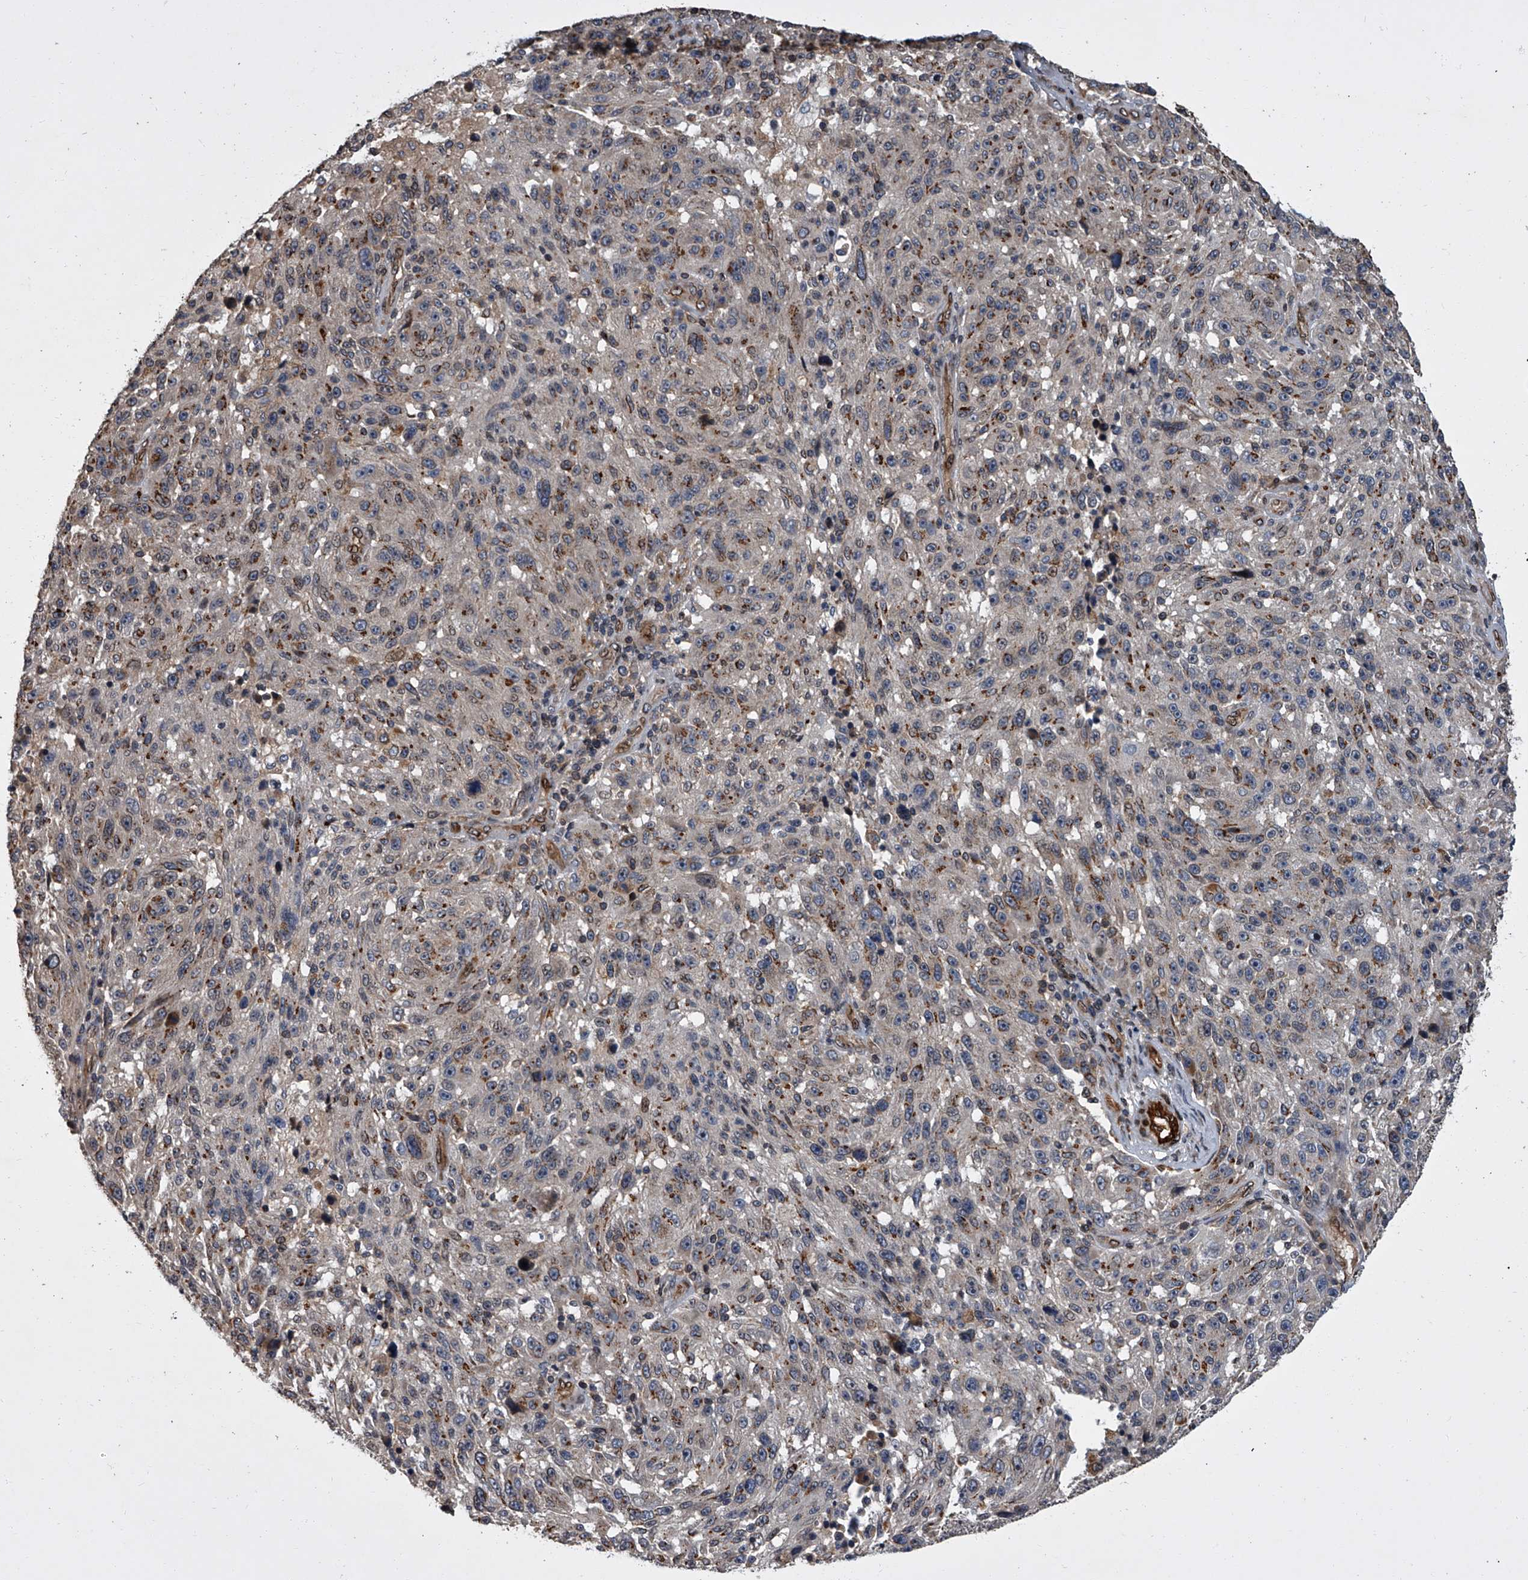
{"staining": {"intensity": "moderate", "quantity": ">75%", "location": "cytoplasmic/membranous"}, "tissue": "melanoma", "cell_type": "Tumor cells", "image_type": "cancer", "snomed": [{"axis": "morphology", "description": "Malignant melanoma, NOS"}, {"axis": "topography", "description": "Skin"}], "caption": "Human malignant melanoma stained for a protein (brown) exhibits moderate cytoplasmic/membranous positive positivity in approximately >75% of tumor cells.", "gene": "LRRC8C", "patient": {"sex": "male", "age": 53}}